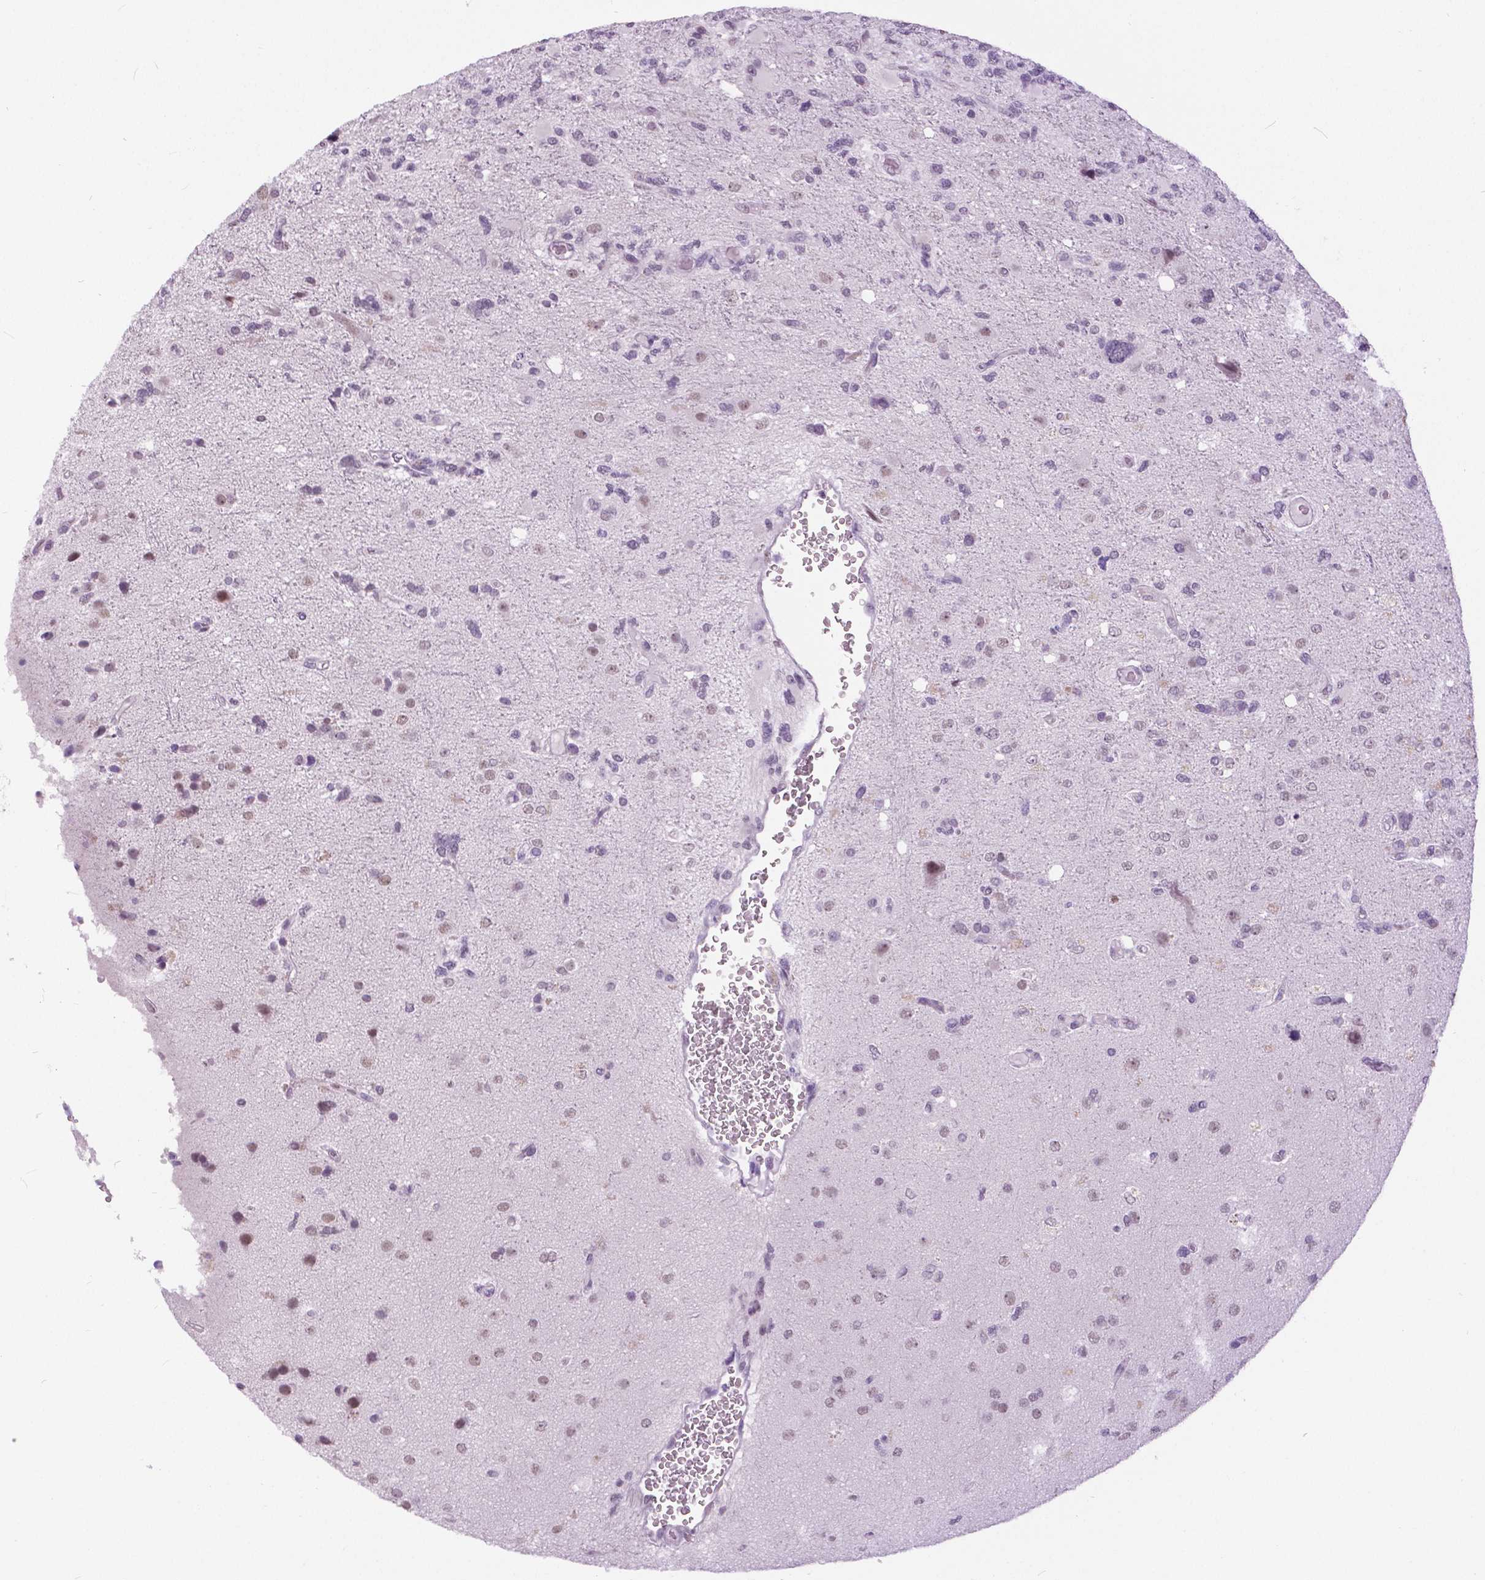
{"staining": {"intensity": "negative", "quantity": "none", "location": "none"}, "tissue": "glioma", "cell_type": "Tumor cells", "image_type": "cancer", "snomed": [{"axis": "morphology", "description": "Glioma, malignant, High grade"}, {"axis": "topography", "description": "Brain"}], "caption": "Protein analysis of malignant glioma (high-grade) demonstrates no significant expression in tumor cells.", "gene": "MYOM1", "patient": {"sex": "female", "age": 71}}